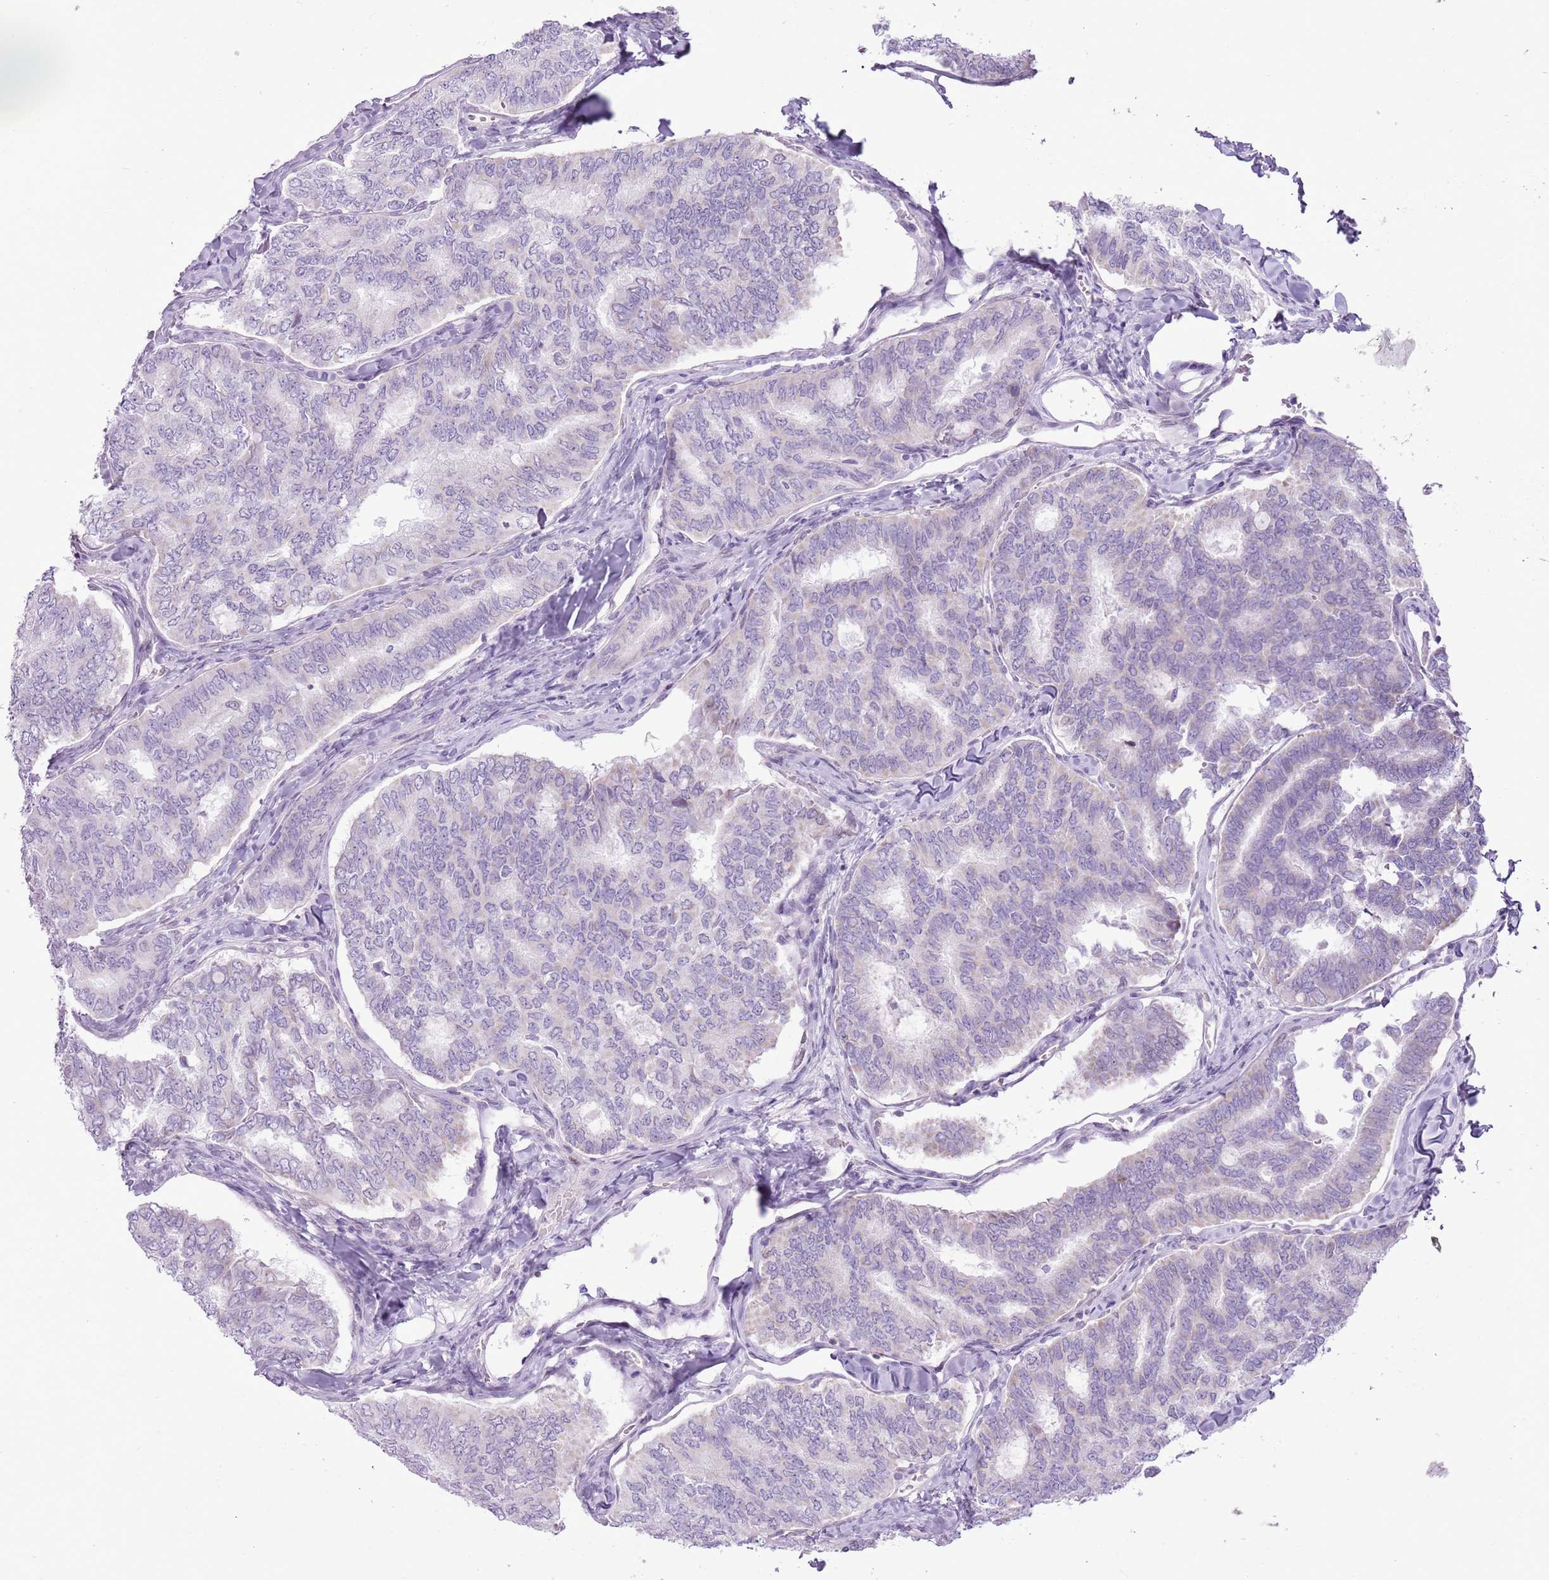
{"staining": {"intensity": "negative", "quantity": "none", "location": "none"}, "tissue": "thyroid cancer", "cell_type": "Tumor cells", "image_type": "cancer", "snomed": [{"axis": "morphology", "description": "Papillary adenocarcinoma, NOS"}, {"axis": "topography", "description": "Thyroid gland"}], "caption": "This is a micrograph of immunohistochemistry staining of thyroid cancer, which shows no positivity in tumor cells.", "gene": "RPL3L", "patient": {"sex": "female", "age": 35}}